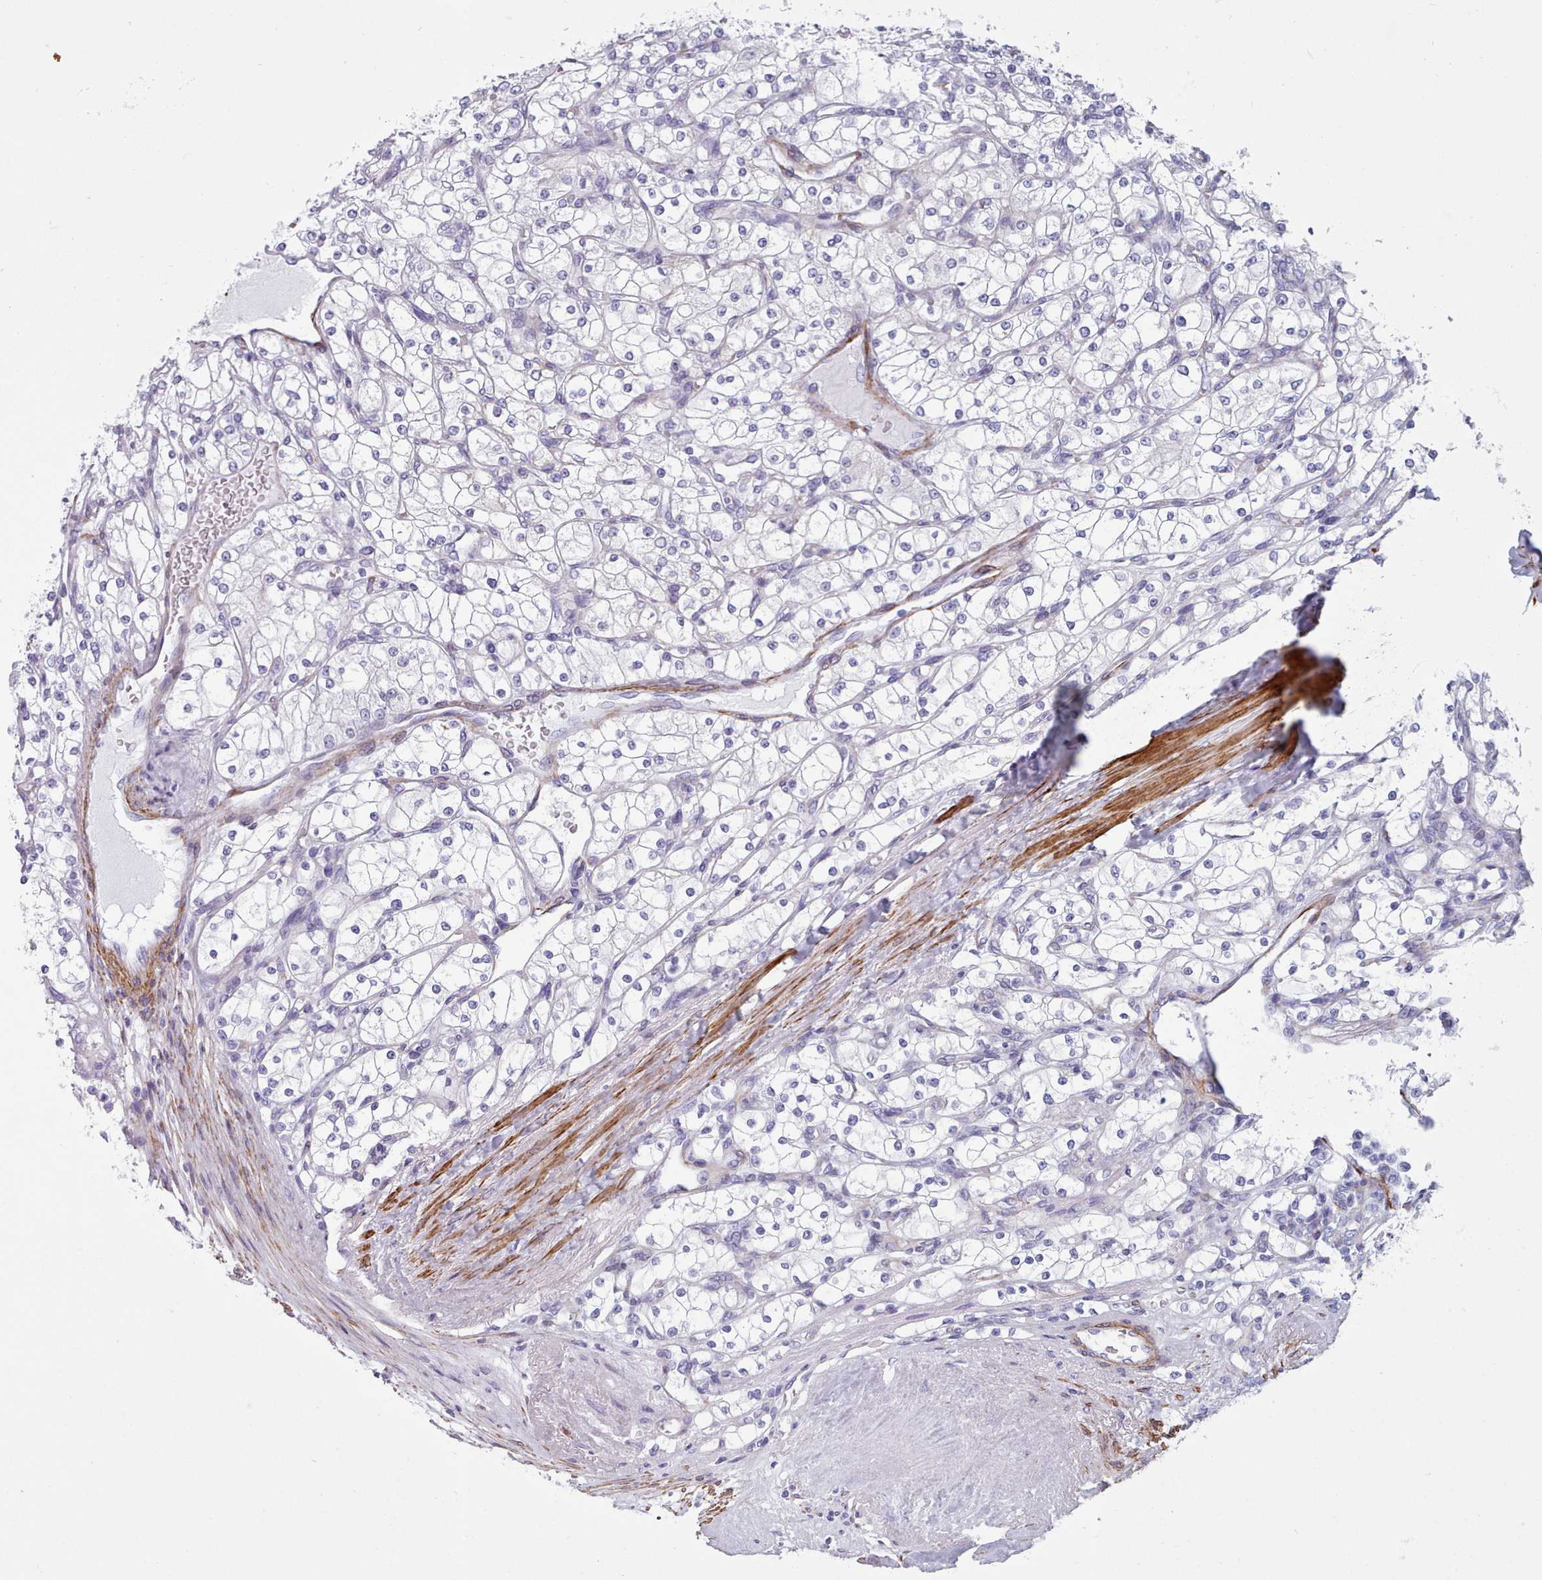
{"staining": {"intensity": "negative", "quantity": "none", "location": "none"}, "tissue": "renal cancer", "cell_type": "Tumor cells", "image_type": "cancer", "snomed": [{"axis": "morphology", "description": "Adenocarcinoma, NOS"}, {"axis": "topography", "description": "Kidney"}], "caption": "Immunohistochemistry (IHC) micrograph of neoplastic tissue: human adenocarcinoma (renal) stained with DAB reveals no significant protein positivity in tumor cells. (Brightfield microscopy of DAB immunohistochemistry at high magnification).", "gene": "FPGS", "patient": {"sex": "male", "age": 80}}